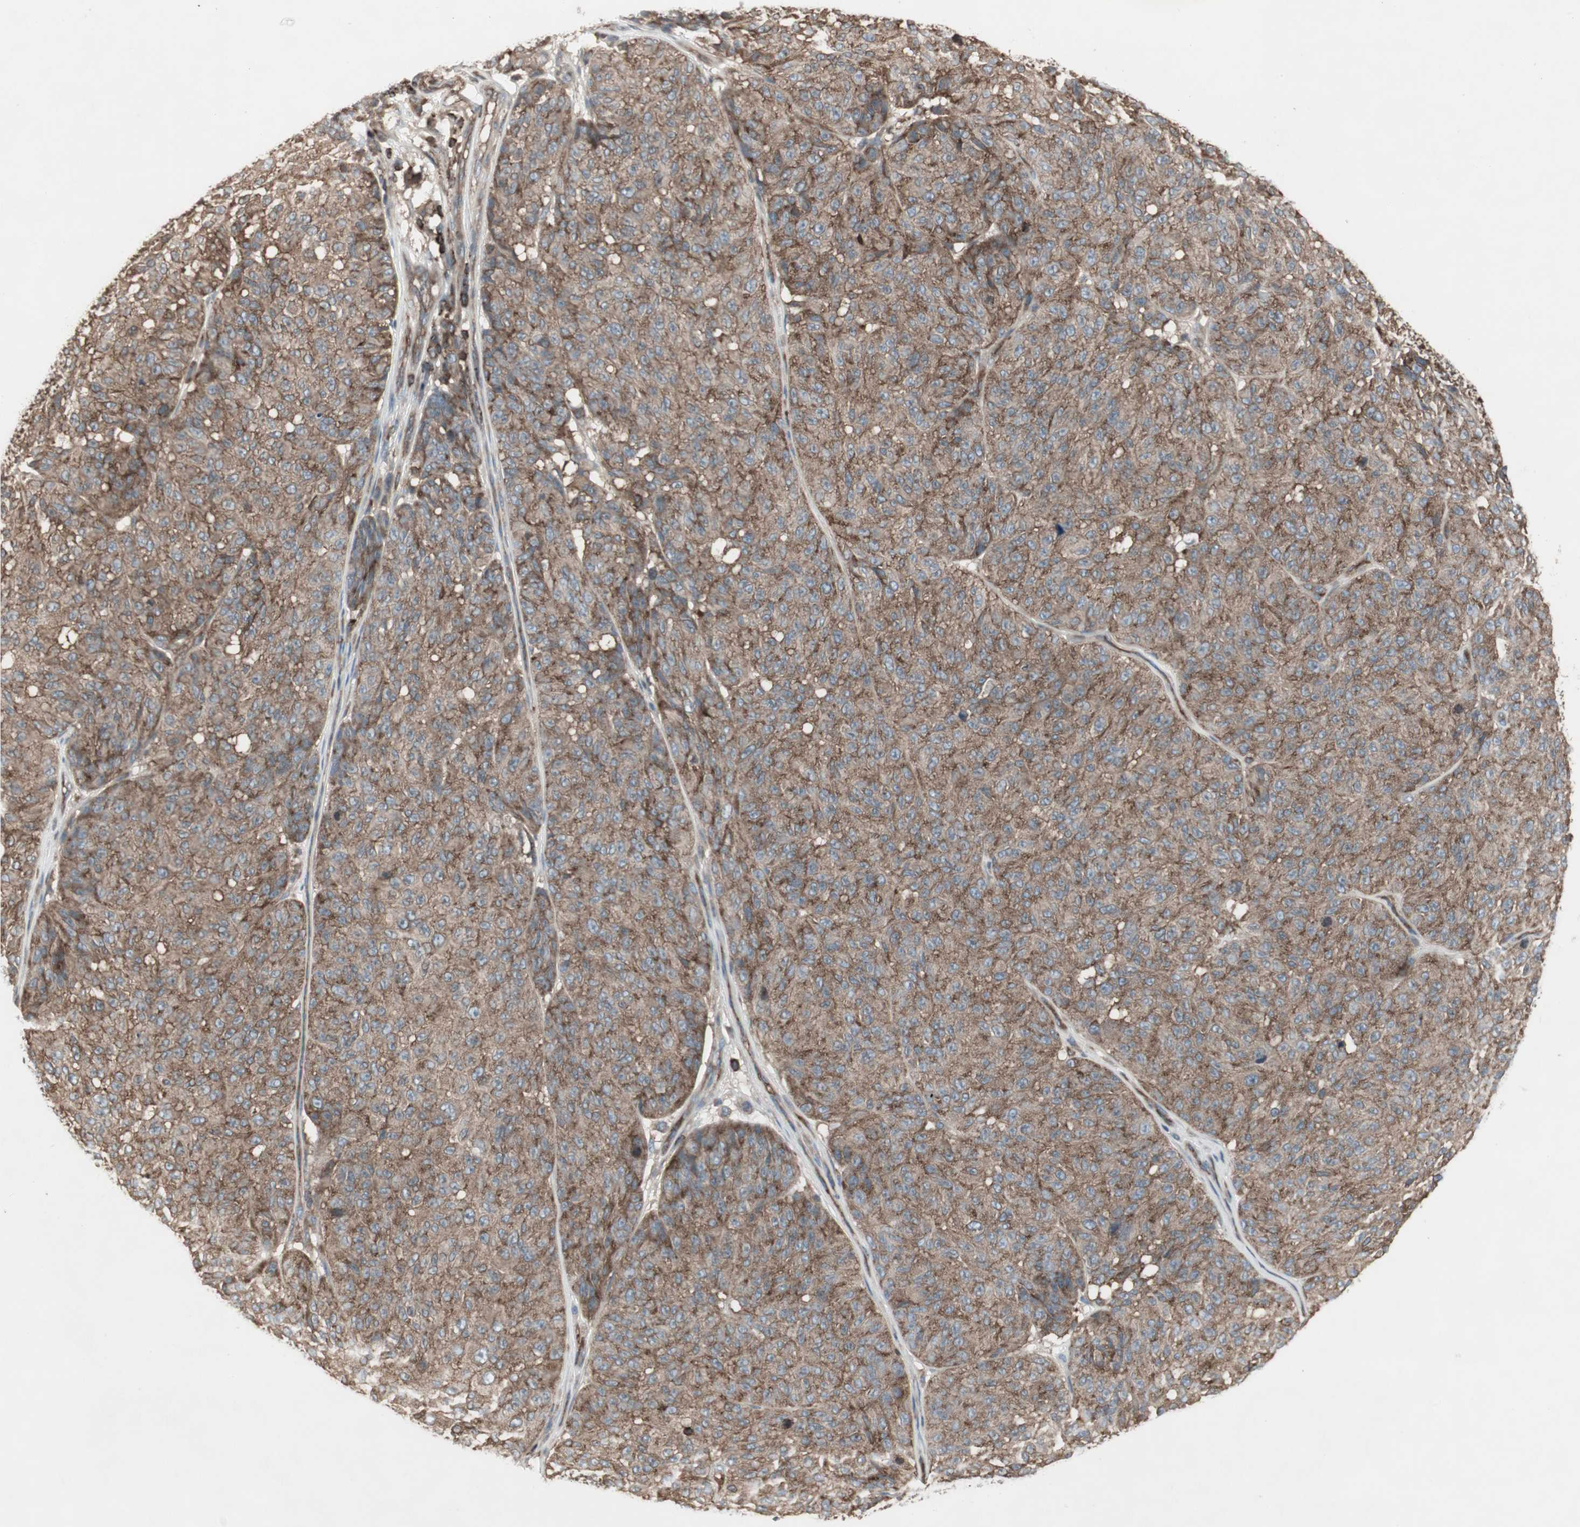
{"staining": {"intensity": "weak", "quantity": ">75%", "location": "cytoplasmic/membranous"}, "tissue": "melanoma", "cell_type": "Tumor cells", "image_type": "cancer", "snomed": [{"axis": "morphology", "description": "Malignant melanoma, NOS"}, {"axis": "topography", "description": "Skin"}], "caption": "This micrograph shows immunohistochemistry staining of melanoma, with low weak cytoplasmic/membranous staining in approximately >75% of tumor cells.", "gene": "ARHGEF1", "patient": {"sex": "female", "age": 46}}